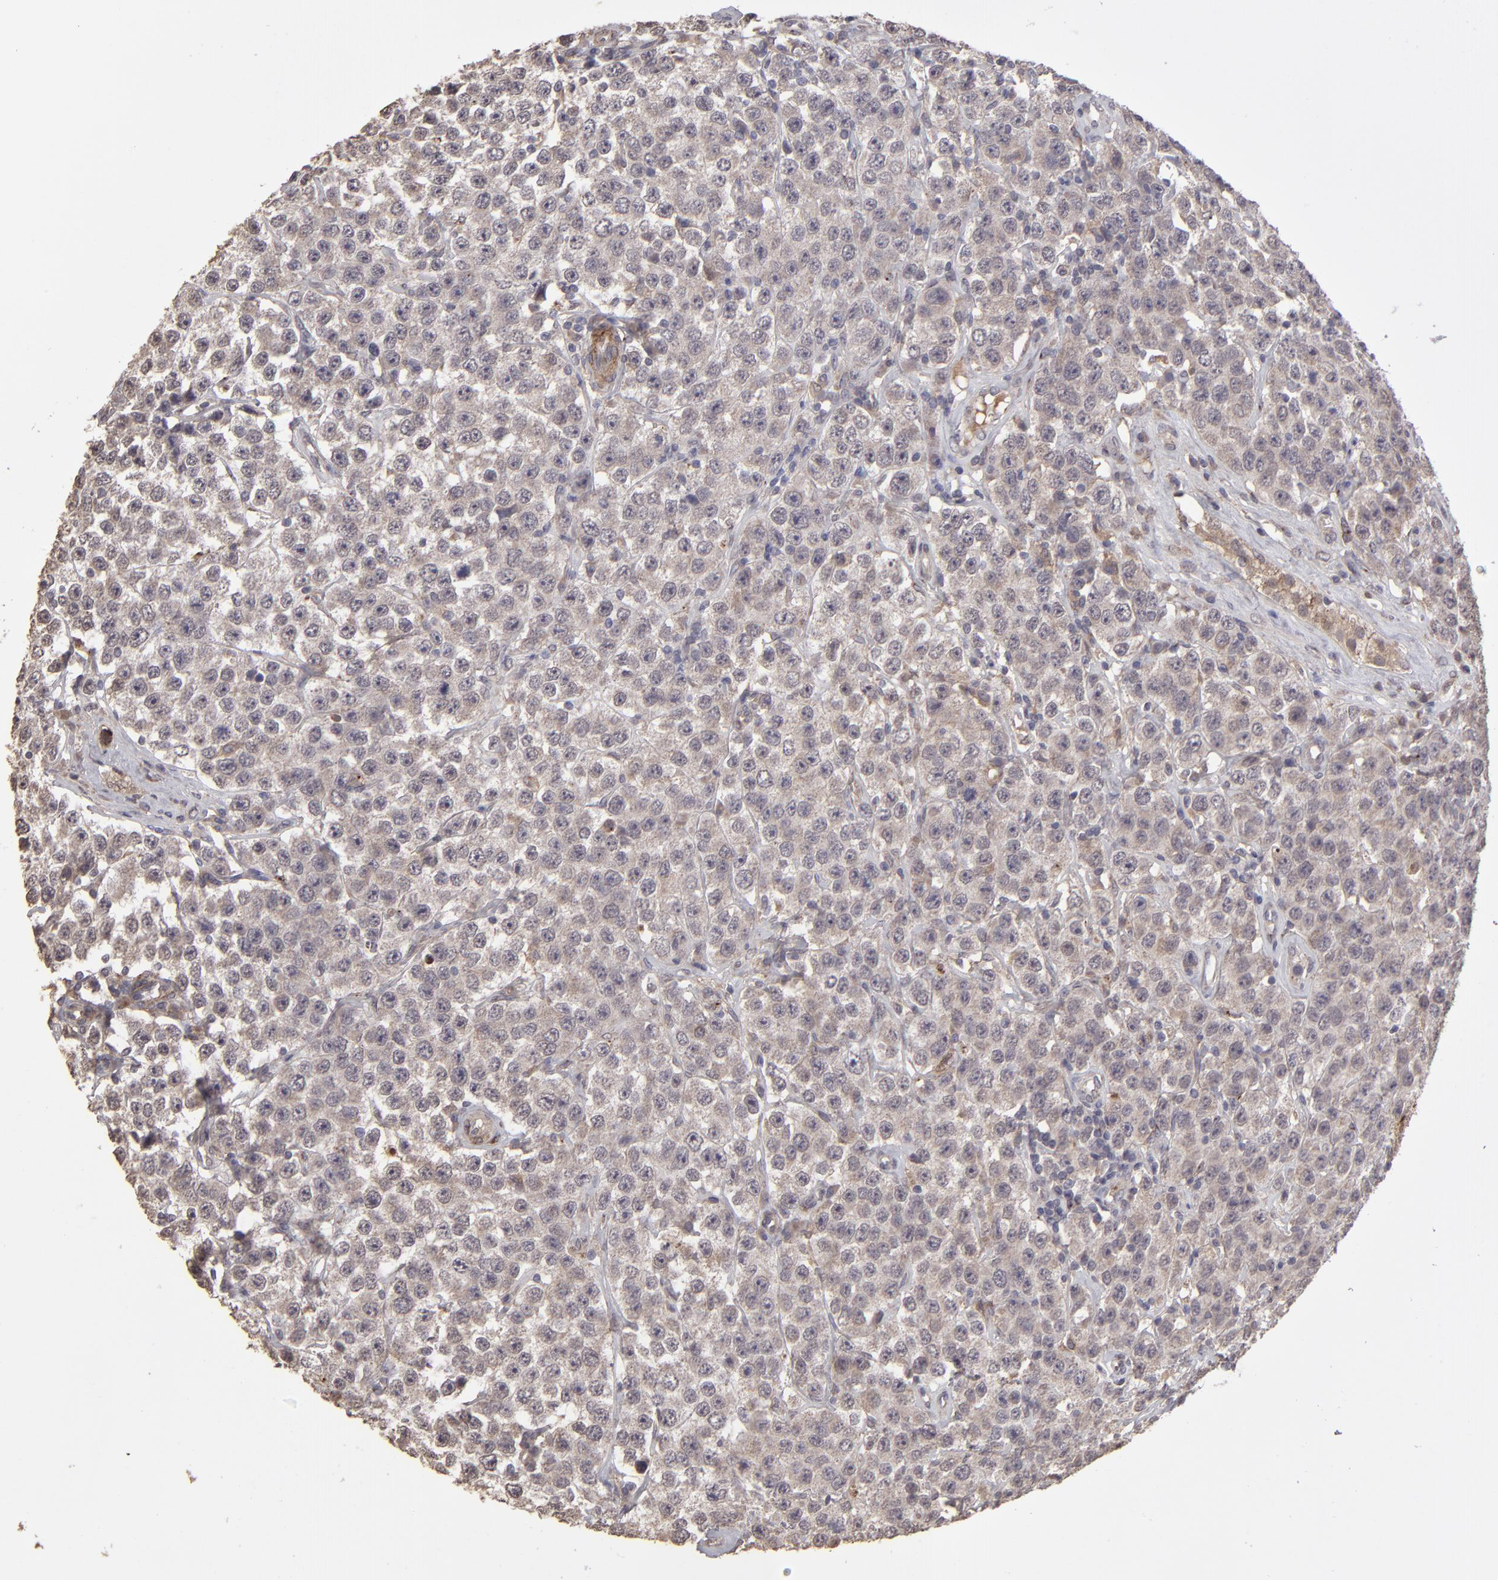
{"staining": {"intensity": "weak", "quantity": "25%-75%", "location": "cytoplasmic/membranous"}, "tissue": "testis cancer", "cell_type": "Tumor cells", "image_type": "cancer", "snomed": [{"axis": "morphology", "description": "Seminoma, NOS"}, {"axis": "topography", "description": "Testis"}], "caption": "An image showing weak cytoplasmic/membranous staining in approximately 25%-75% of tumor cells in seminoma (testis), as visualized by brown immunohistochemical staining.", "gene": "ITGB5", "patient": {"sex": "male", "age": 52}}